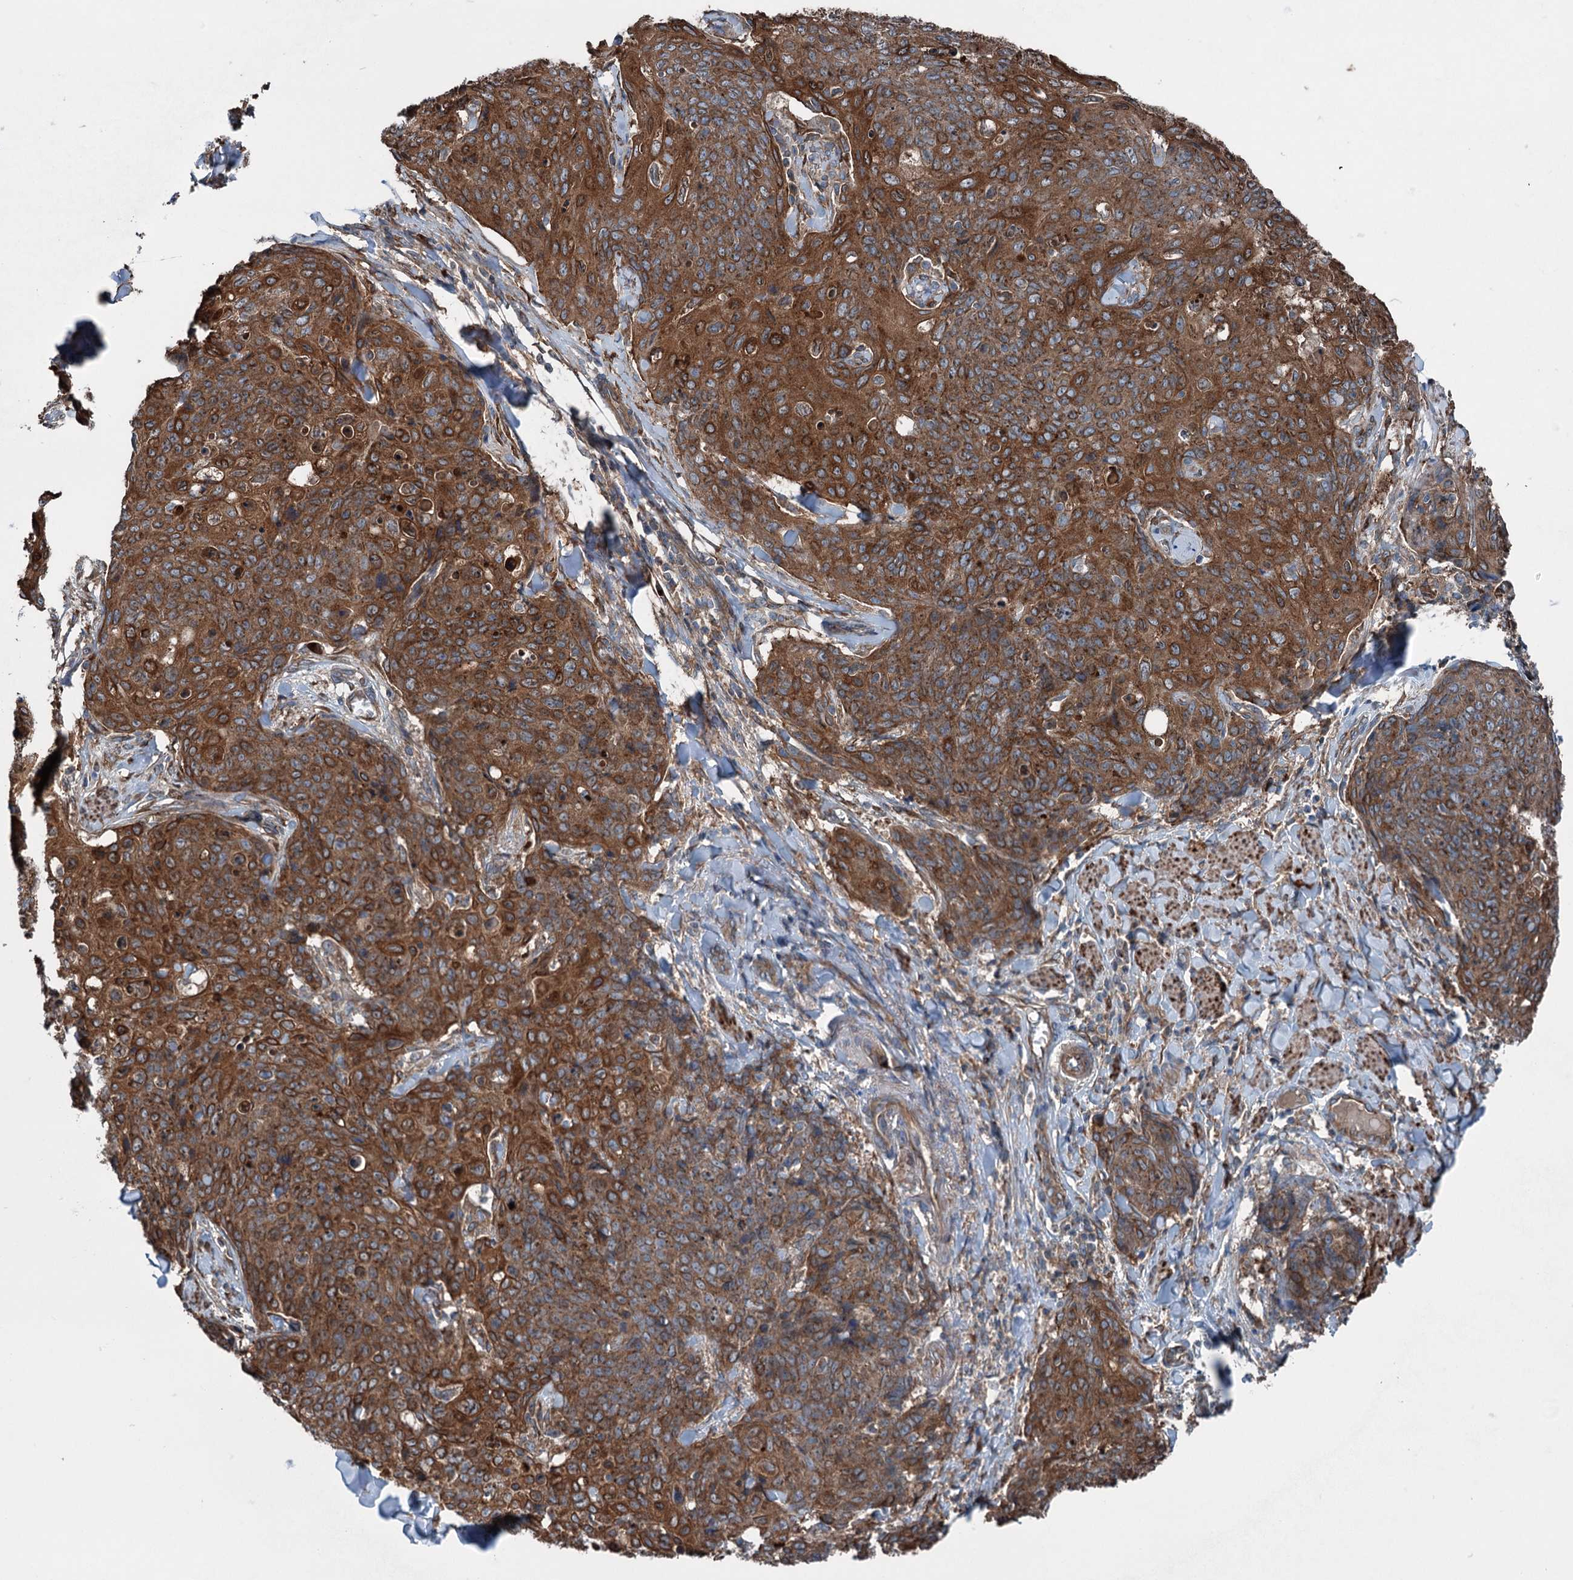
{"staining": {"intensity": "strong", "quantity": ">75%", "location": "cytoplasmic/membranous"}, "tissue": "skin cancer", "cell_type": "Tumor cells", "image_type": "cancer", "snomed": [{"axis": "morphology", "description": "Squamous cell carcinoma, NOS"}, {"axis": "topography", "description": "Skin"}, {"axis": "topography", "description": "Vulva"}], "caption": "Tumor cells reveal high levels of strong cytoplasmic/membranous positivity in about >75% of cells in skin cancer. The staining was performed using DAB (3,3'-diaminobenzidine) to visualize the protein expression in brown, while the nuclei were stained in blue with hematoxylin (Magnification: 20x).", "gene": "CALCOCO1", "patient": {"sex": "female", "age": 85}}